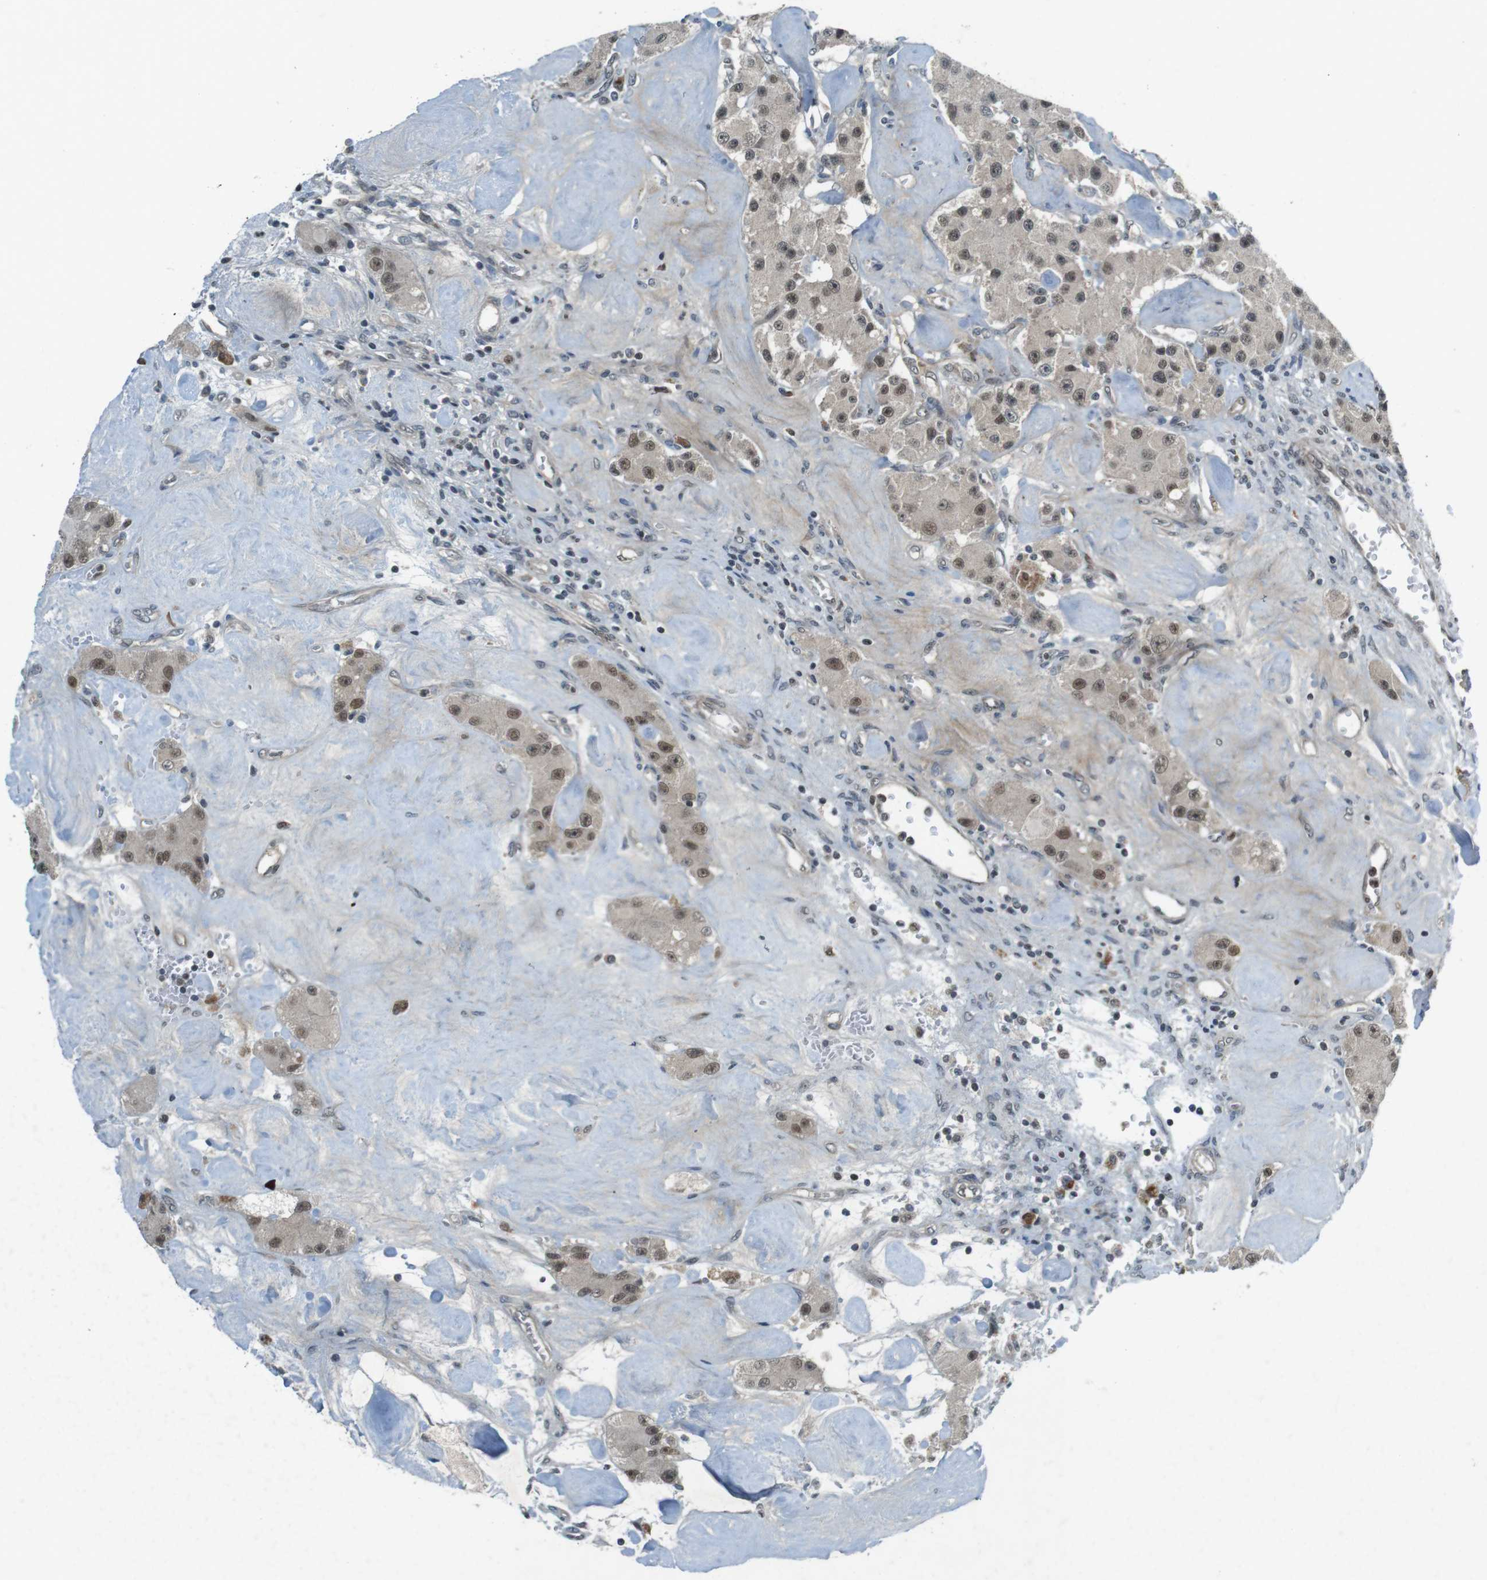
{"staining": {"intensity": "moderate", "quantity": ">75%", "location": "cytoplasmic/membranous,nuclear"}, "tissue": "carcinoid", "cell_type": "Tumor cells", "image_type": "cancer", "snomed": [{"axis": "morphology", "description": "Carcinoid, malignant, NOS"}, {"axis": "topography", "description": "Pancreas"}], "caption": "An IHC image of tumor tissue is shown. Protein staining in brown labels moderate cytoplasmic/membranous and nuclear positivity in carcinoid within tumor cells.", "gene": "MAPKAPK5", "patient": {"sex": "male", "age": 41}}